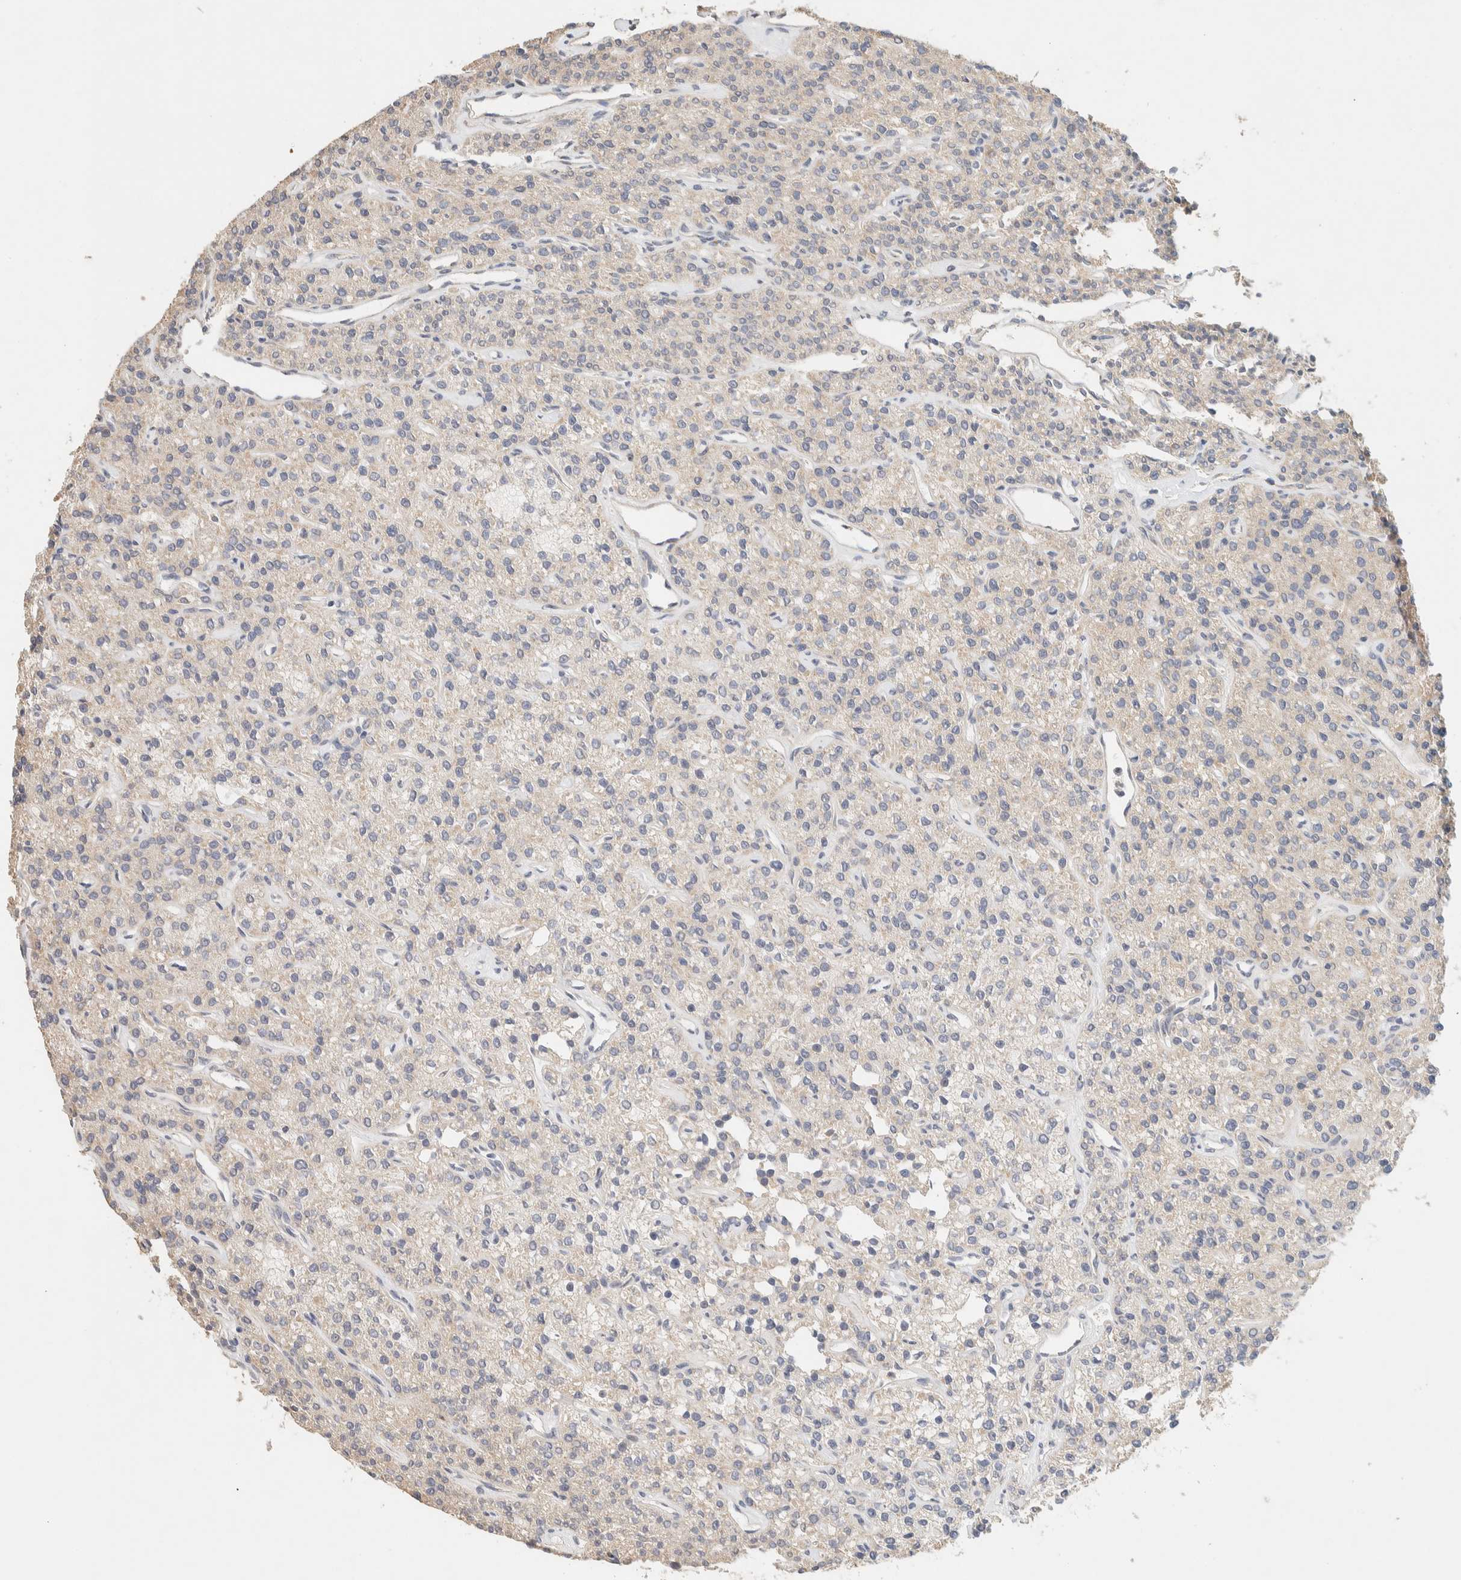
{"staining": {"intensity": "moderate", "quantity": "25%-75%", "location": "cytoplasmic/membranous"}, "tissue": "parathyroid gland", "cell_type": "Glandular cells", "image_type": "normal", "snomed": [{"axis": "morphology", "description": "Normal tissue, NOS"}, {"axis": "topography", "description": "Parathyroid gland"}], "caption": "Protein analysis of unremarkable parathyroid gland reveals moderate cytoplasmic/membranous expression in approximately 25%-75% of glandular cells.", "gene": "TTC3", "patient": {"sex": "male", "age": 46}}